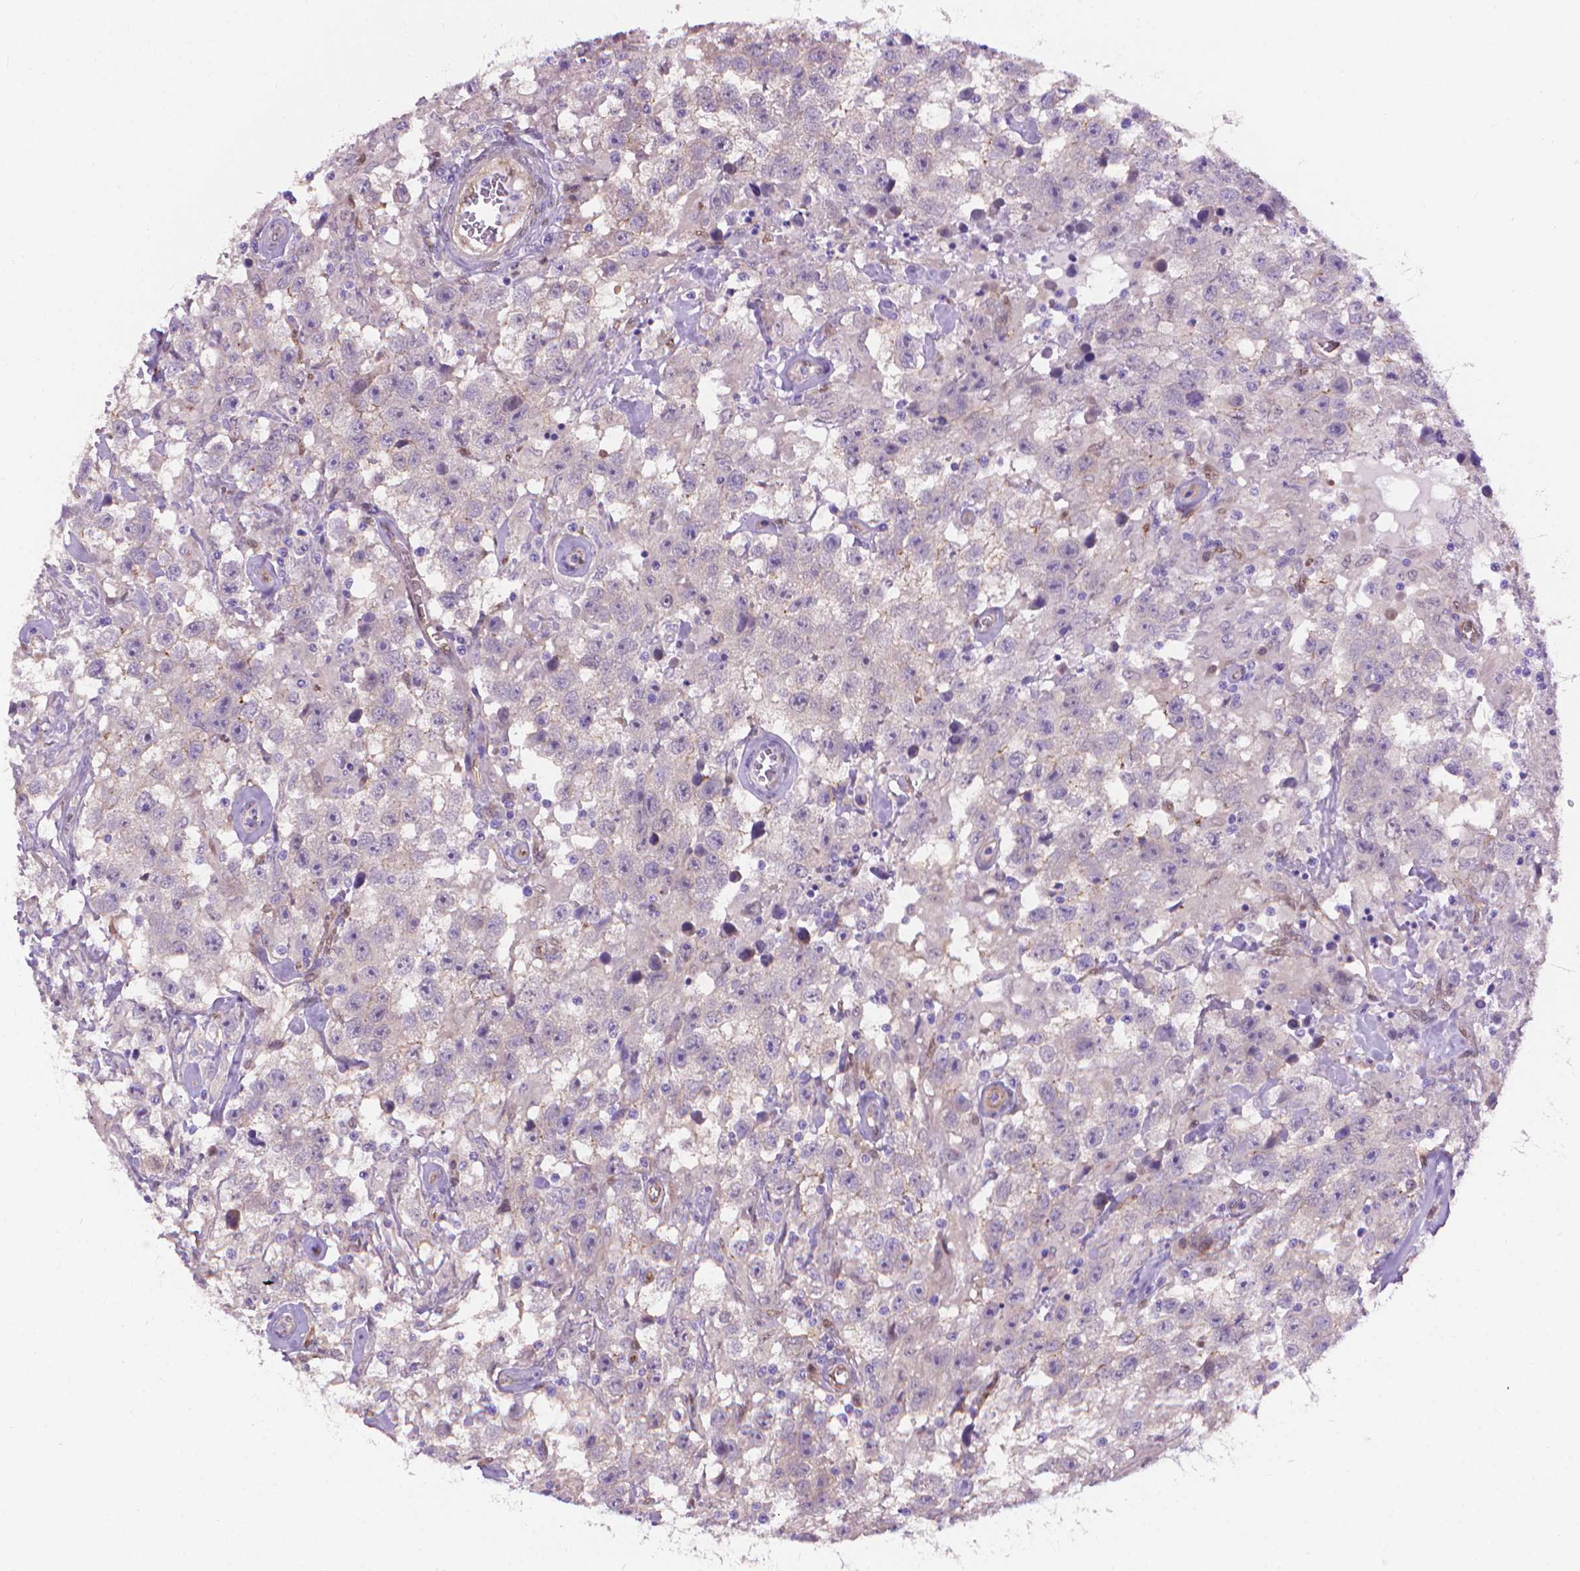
{"staining": {"intensity": "negative", "quantity": "none", "location": "none"}, "tissue": "testis cancer", "cell_type": "Tumor cells", "image_type": "cancer", "snomed": [{"axis": "morphology", "description": "Seminoma, NOS"}, {"axis": "topography", "description": "Testis"}], "caption": "A high-resolution photomicrograph shows immunohistochemistry staining of testis cancer (seminoma), which shows no significant expression in tumor cells.", "gene": "CLIC4", "patient": {"sex": "male", "age": 43}}